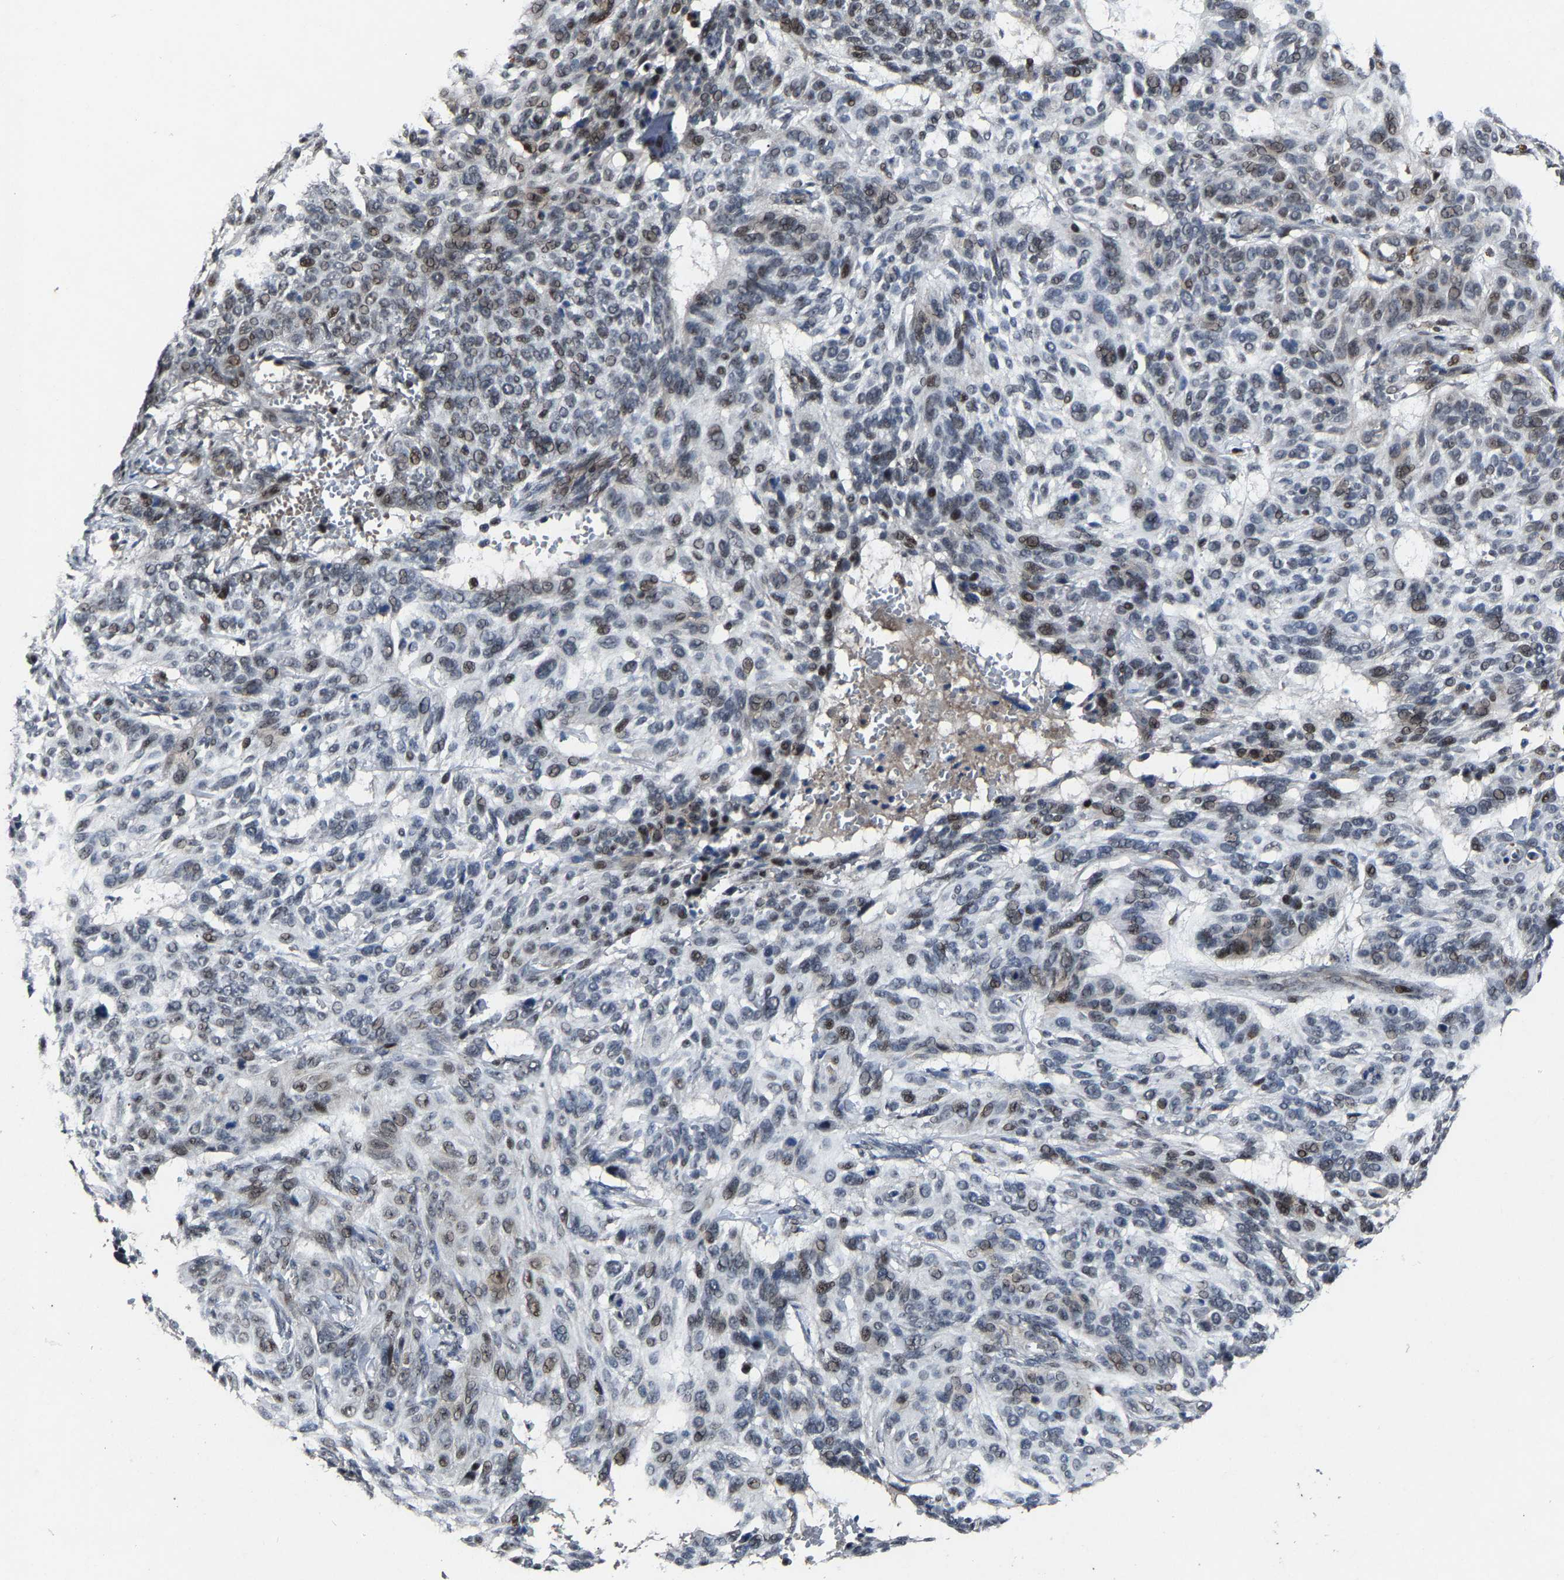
{"staining": {"intensity": "weak", "quantity": "25%-75%", "location": "nuclear"}, "tissue": "skin cancer", "cell_type": "Tumor cells", "image_type": "cancer", "snomed": [{"axis": "morphology", "description": "Basal cell carcinoma"}, {"axis": "topography", "description": "Skin"}], "caption": "Protein analysis of skin cancer (basal cell carcinoma) tissue demonstrates weak nuclear staining in approximately 25%-75% of tumor cells.", "gene": "LSM8", "patient": {"sex": "male", "age": 85}}